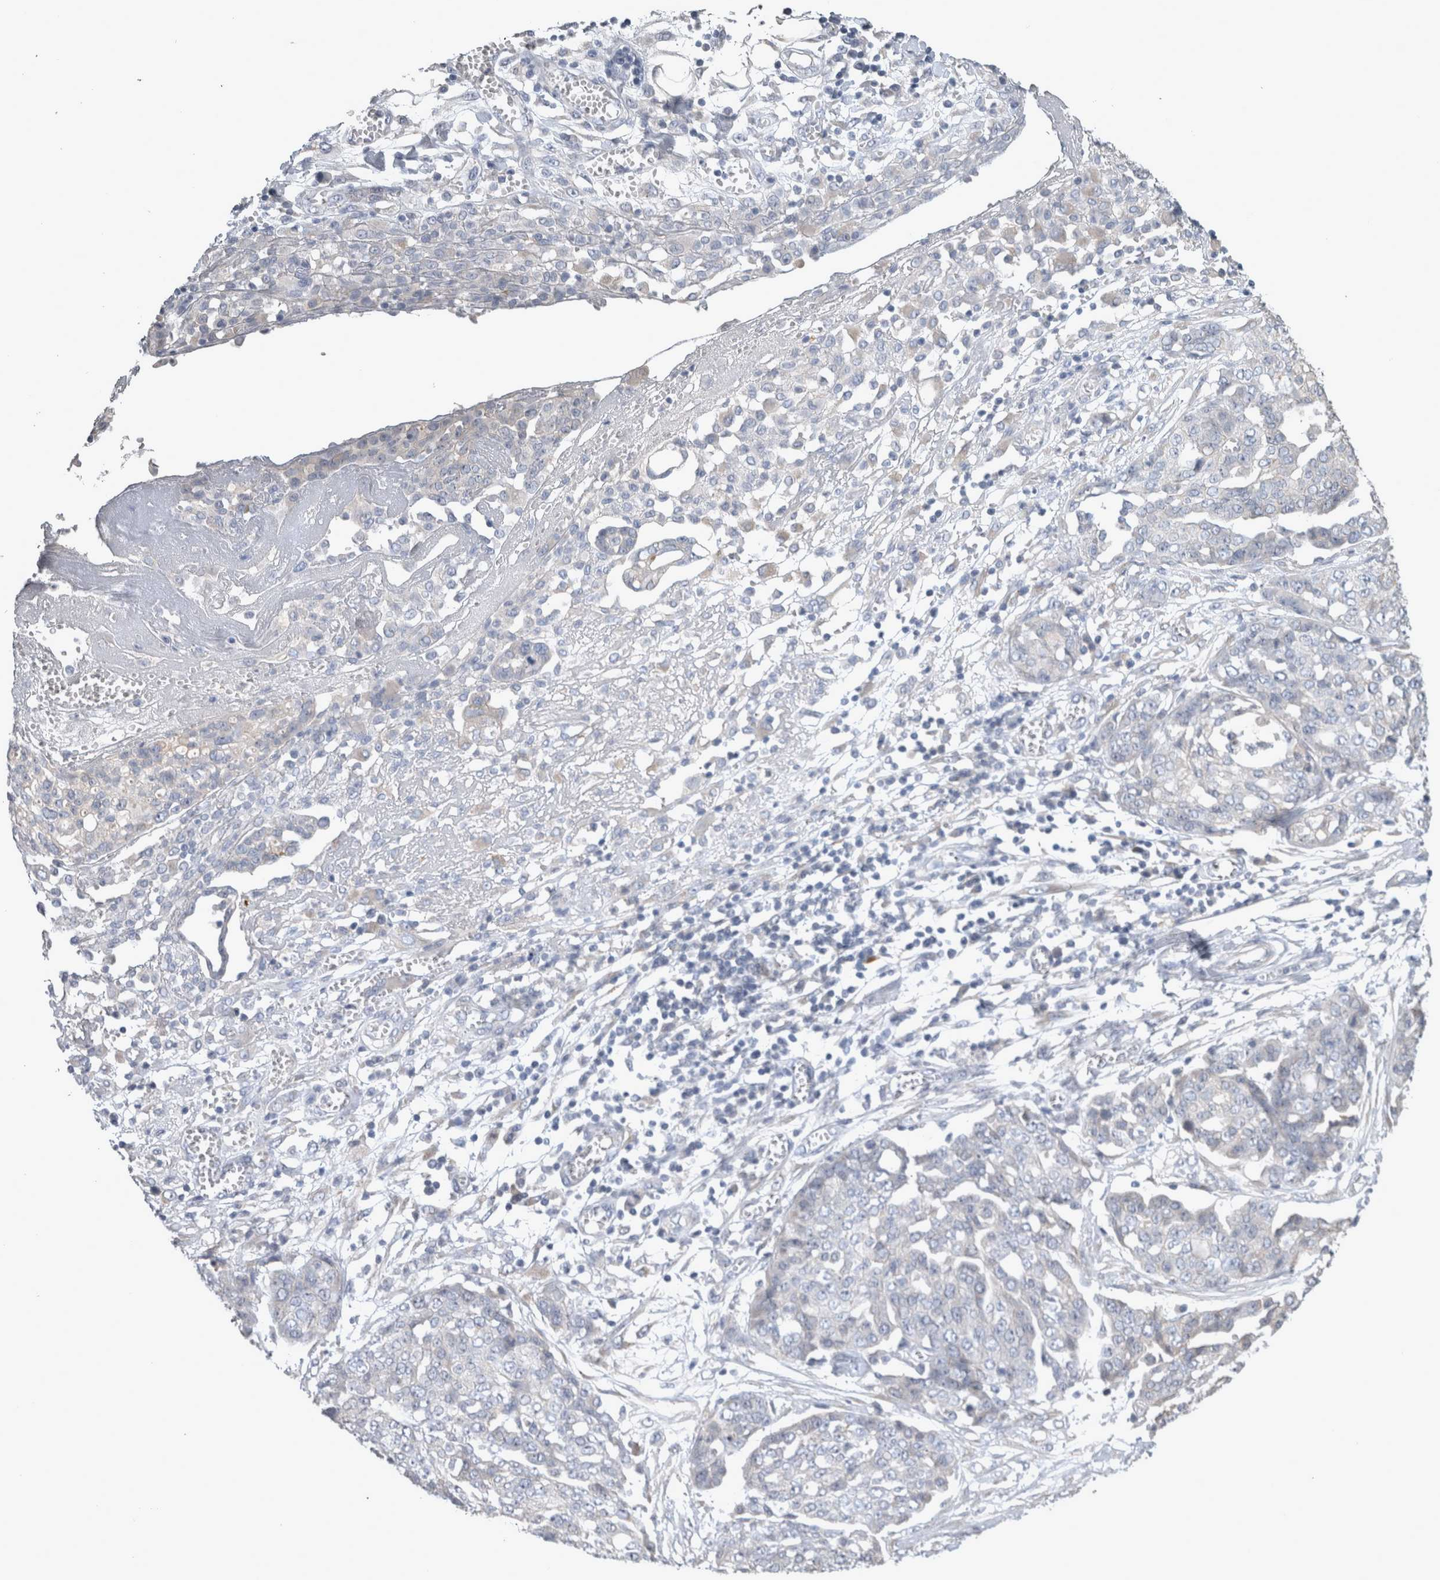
{"staining": {"intensity": "negative", "quantity": "none", "location": "none"}, "tissue": "ovarian cancer", "cell_type": "Tumor cells", "image_type": "cancer", "snomed": [{"axis": "morphology", "description": "Cystadenocarcinoma, serous, NOS"}, {"axis": "topography", "description": "Soft tissue"}, {"axis": "topography", "description": "Ovary"}], "caption": "Tumor cells show no significant staining in ovarian cancer (serous cystadenocarcinoma). (Immunohistochemistry, brightfield microscopy, high magnification).", "gene": "SLC22A11", "patient": {"sex": "female", "age": 57}}